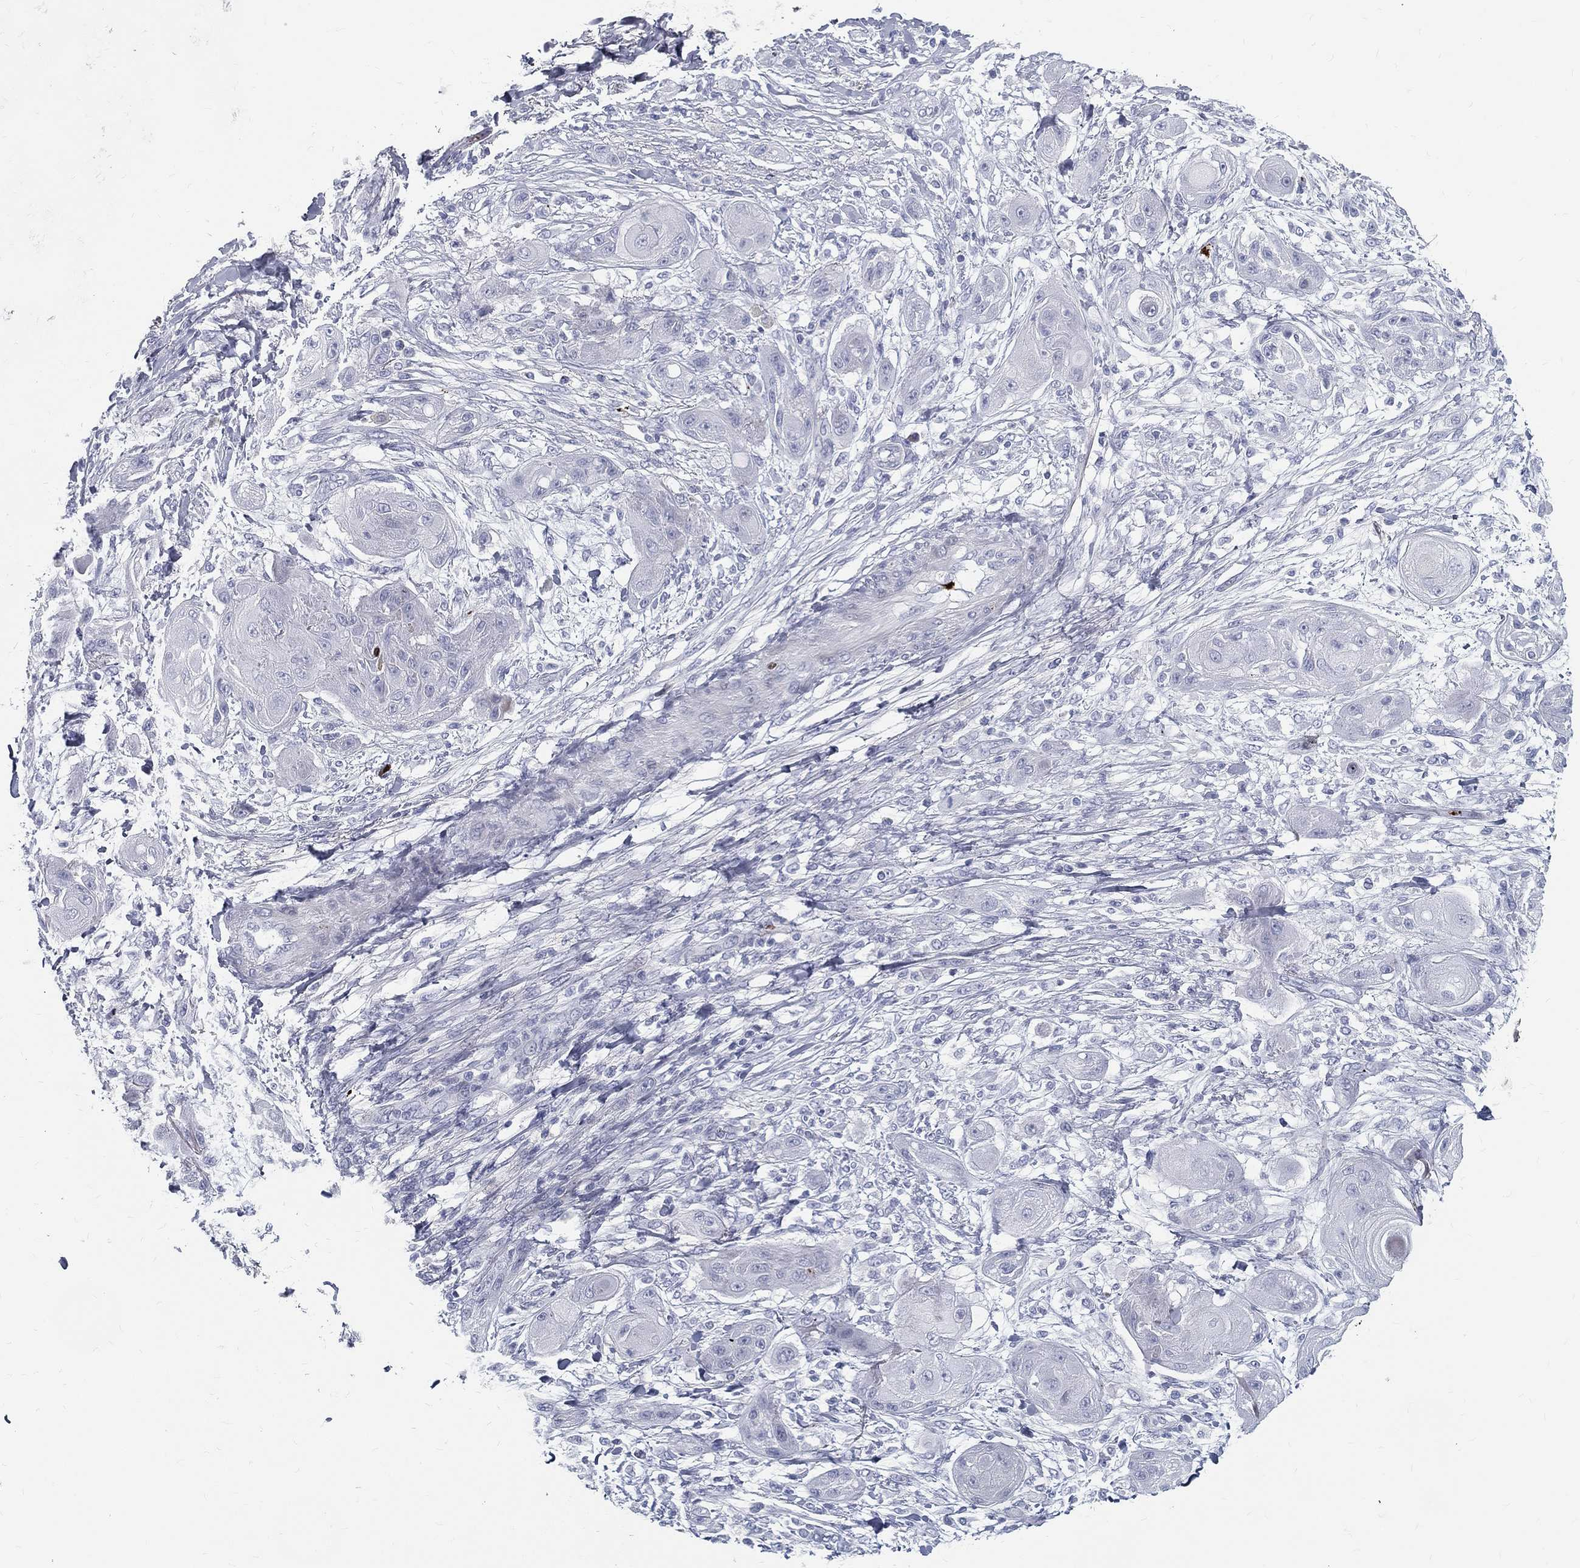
{"staining": {"intensity": "negative", "quantity": "none", "location": "none"}, "tissue": "skin cancer", "cell_type": "Tumor cells", "image_type": "cancer", "snomed": [{"axis": "morphology", "description": "Squamous cell carcinoma, NOS"}, {"axis": "topography", "description": "Skin"}], "caption": "An image of skin cancer (squamous cell carcinoma) stained for a protein reveals no brown staining in tumor cells. The staining was performed using DAB (3,3'-diaminobenzidine) to visualize the protein expression in brown, while the nuclei were stained in blue with hematoxylin (Magnification: 20x).", "gene": "SPPL2C", "patient": {"sex": "male", "age": 62}}